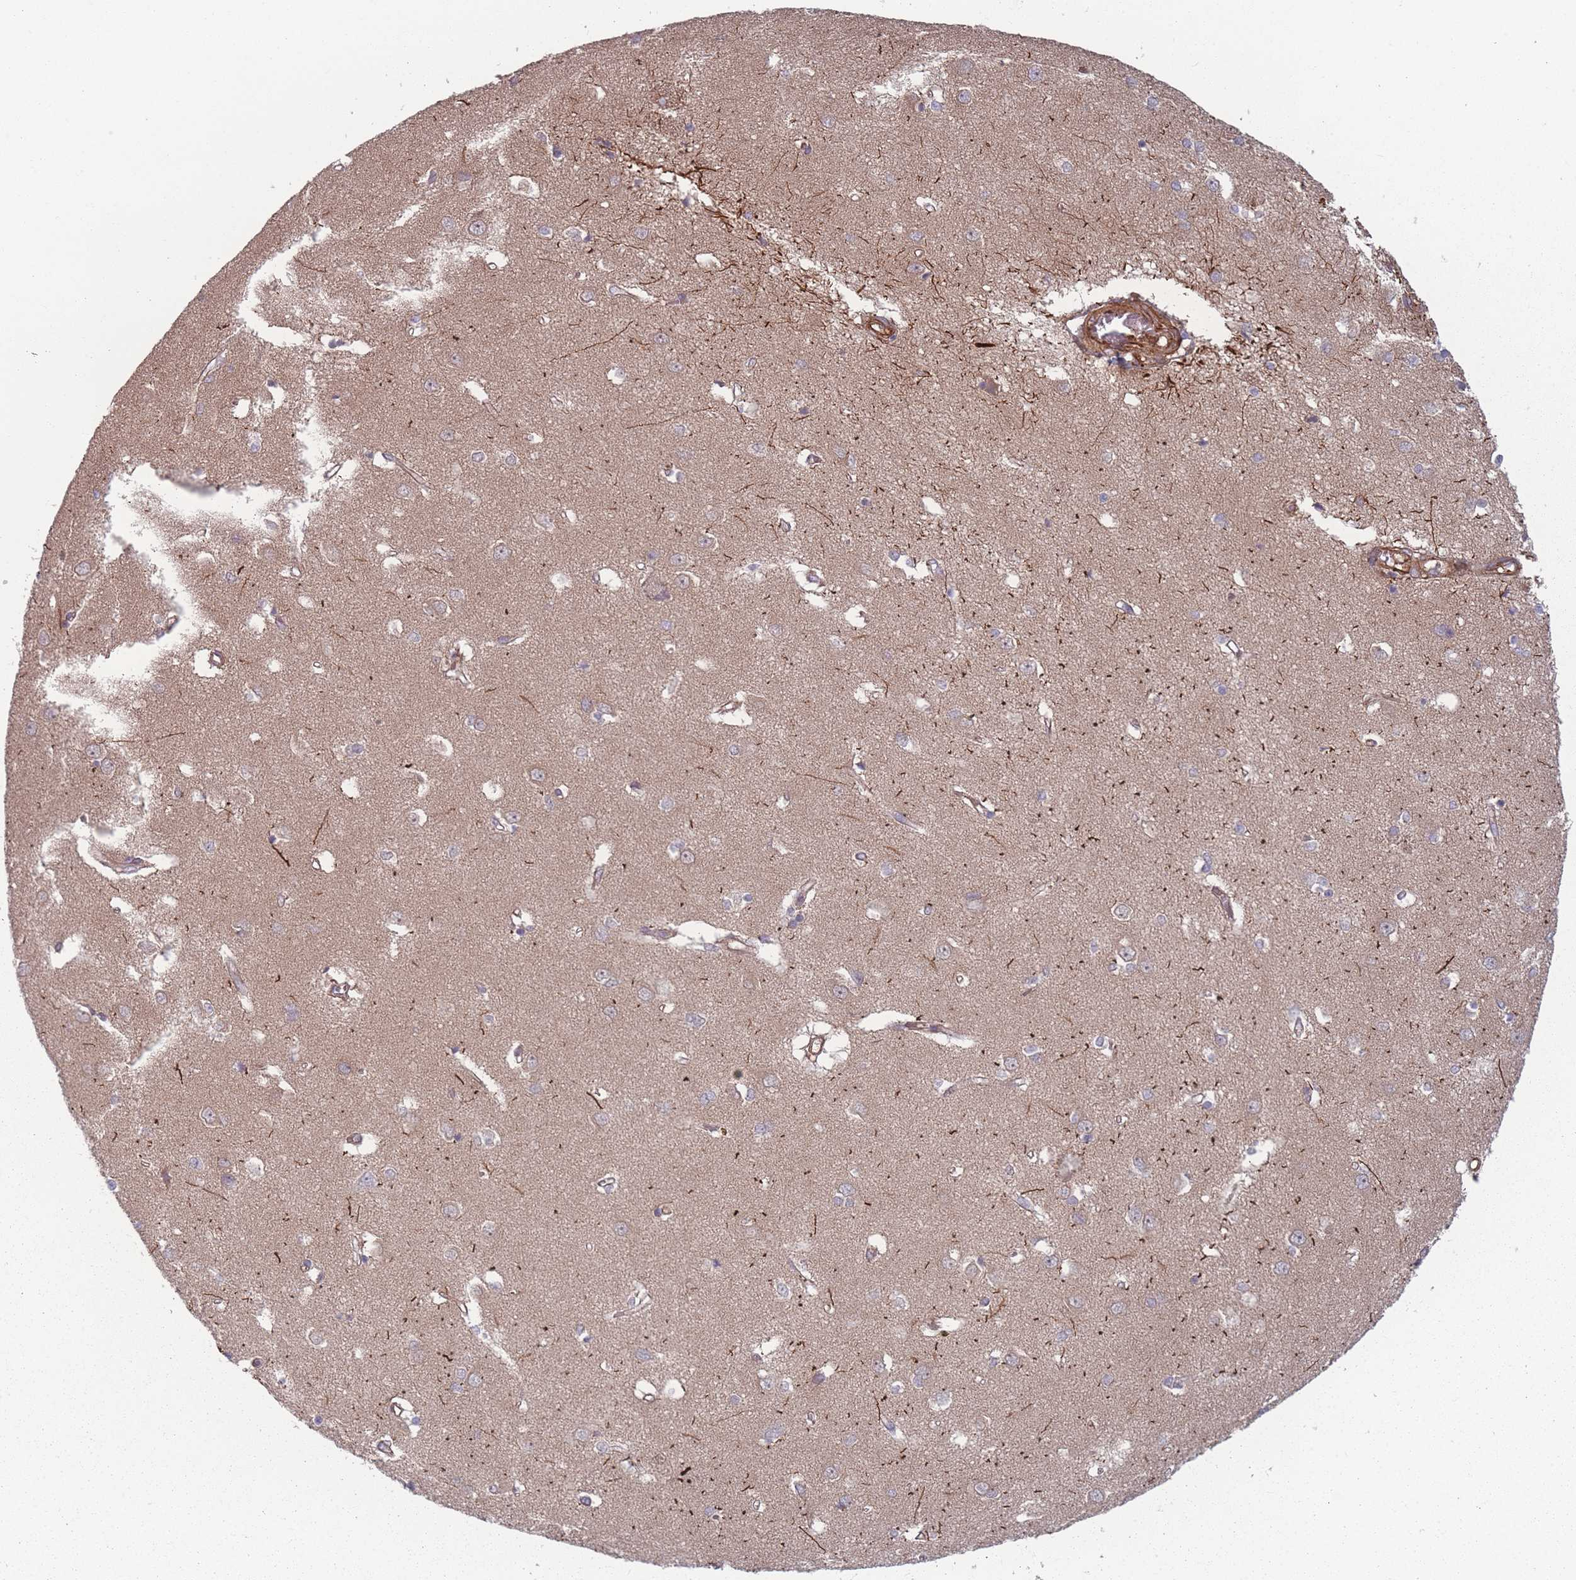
{"staining": {"intensity": "negative", "quantity": "none", "location": "none"}, "tissue": "caudate", "cell_type": "Glial cells", "image_type": "normal", "snomed": [{"axis": "morphology", "description": "Normal tissue, NOS"}, {"axis": "topography", "description": "Lateral ventricle wall"}], "caption": "This is a photomicrograph of immunohistochemistry staining of unremarkable caudate, which shows no staining in glial cells. (Stains: DAB (3,3'-diaminobenzidine) immunohistochemistry with hematoxylin counter stain, Microscopy: brightfield microscopy at high magnification).", "gene": "EEF1AKMT2", "patient": {"sex": "male", "age": 37}}